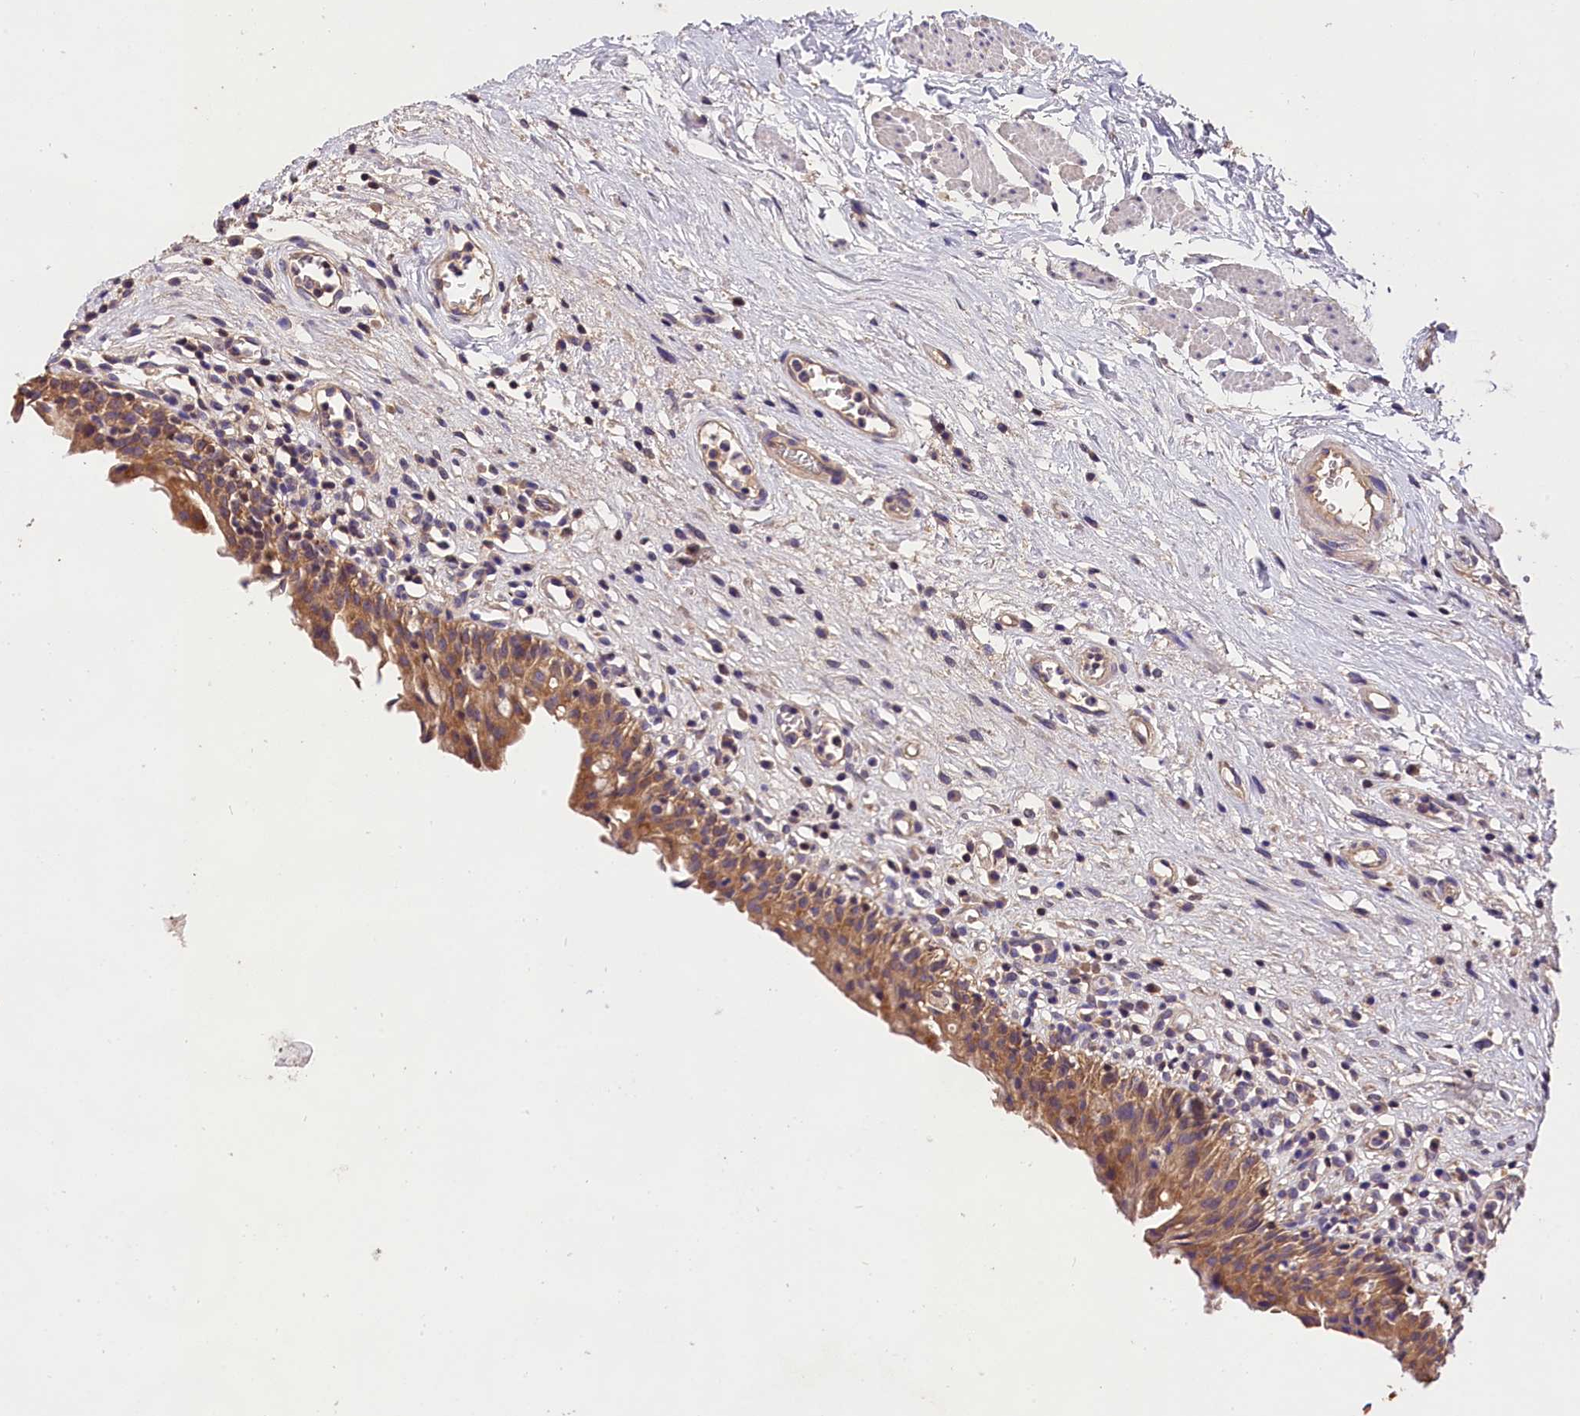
{"staining": {"intensity": "moderate", "quantity": ">75%", "location": "cytoplasmic/membranous"}, "tissue": "urinary bladder", "cell_type": "Urothelial cells", "image_type": "normal", "snomed": [{"axis": "morphology", "description": "Normal tissue, NOS"}, {"axis": "morphology", "description": "Inflammation, NOS"}, {"axis": "topography", "description": "Urinary bladder"}], "caption": "Brown immunohistochemical staining in benign urinary bladder exhibits moderate cytoplasmic/membranous expression in about >75% of urothelial cells.", "gene": "OAS3", "patient": {"sex": "male", "age": 63}}